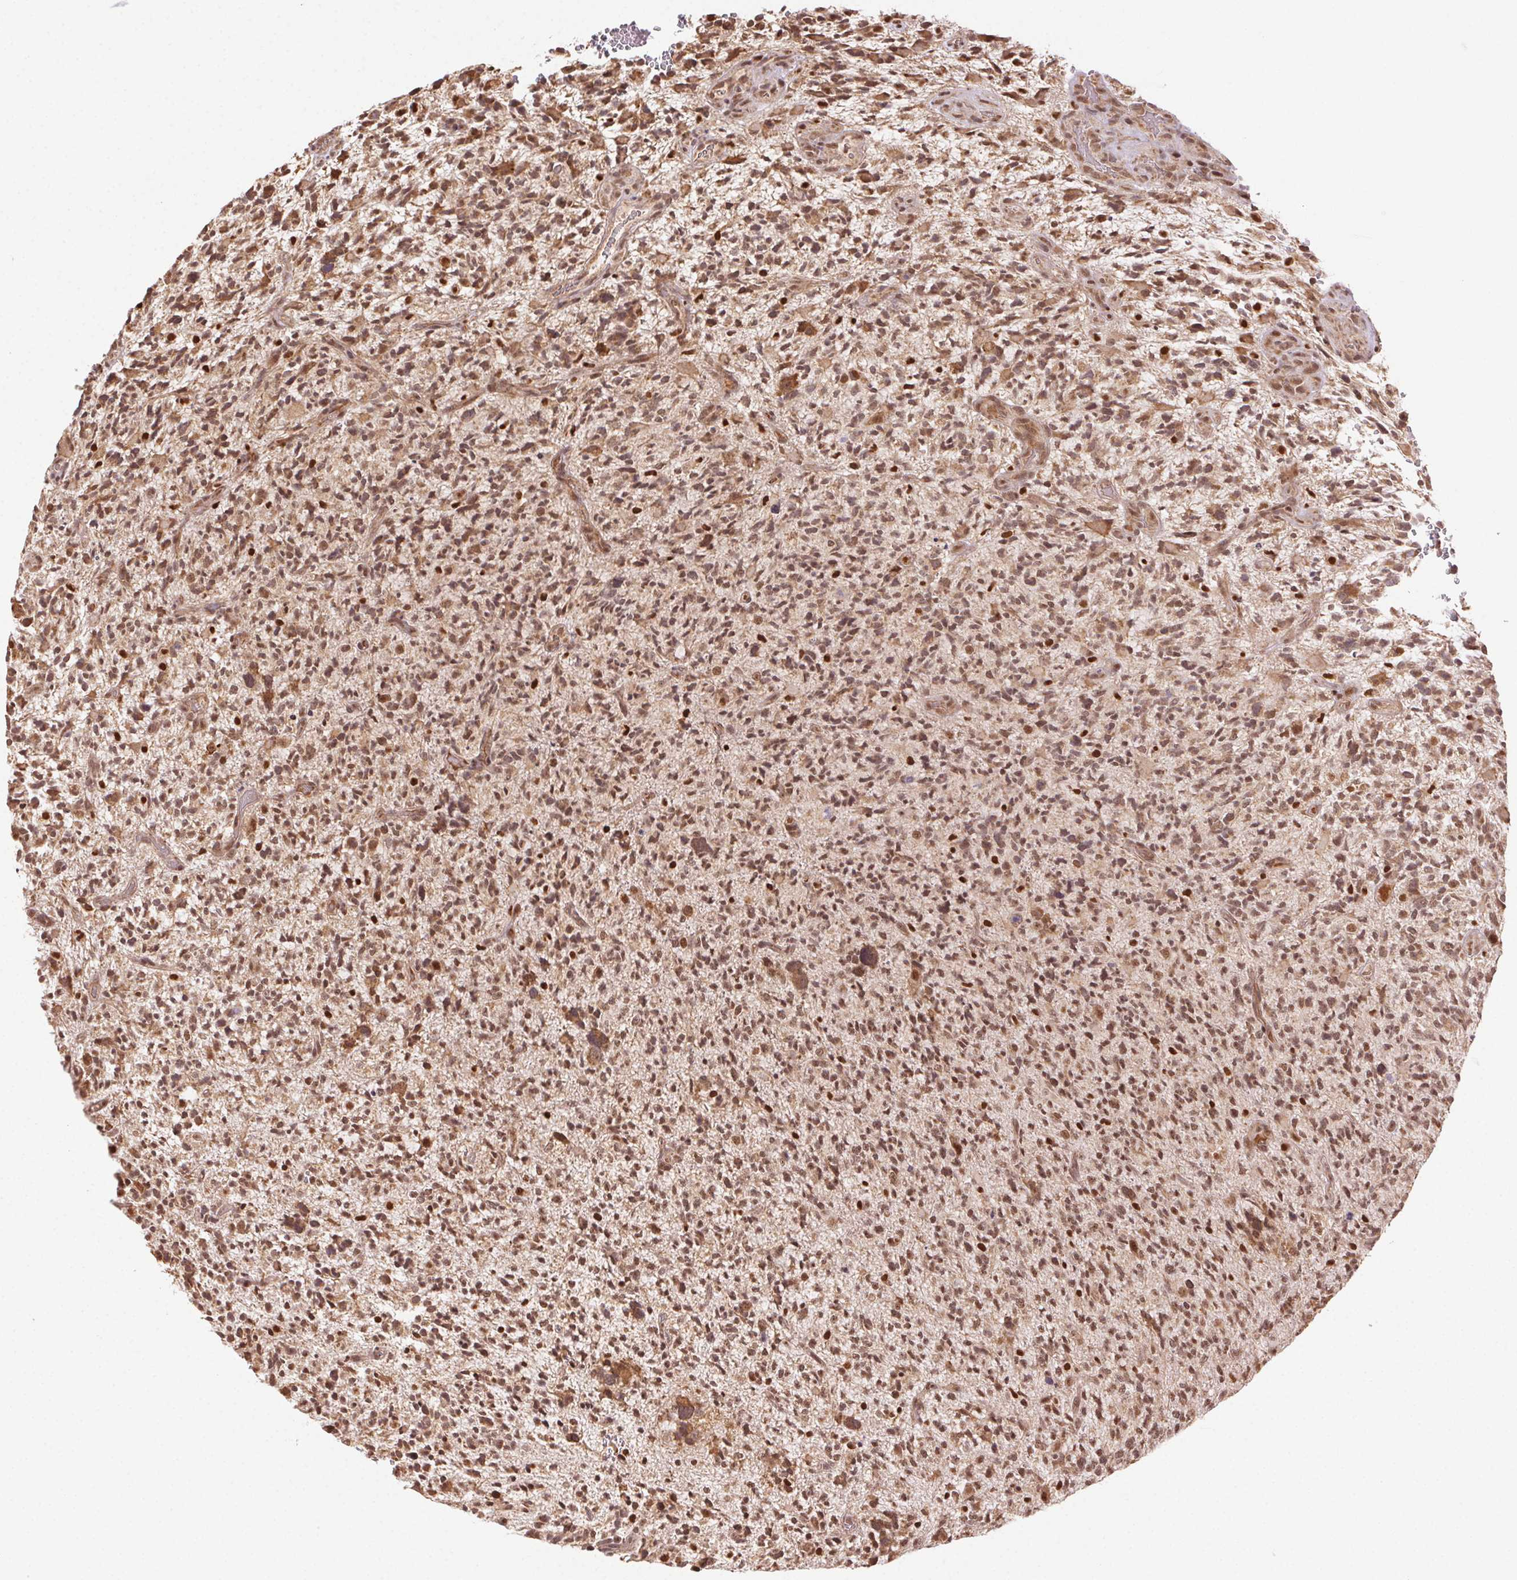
{"staining": {"intensity": "moderate", "quantity": ">75%", "location": "cytoplasmic/membranous,nuclear"}, "tissue": "glioma", "cell_type": "Tumor cells", "image_type": "cancer", "snomed": [{"axis": "morphology", "description": "Glioma, malignant, High grade"}, {"axis": "topography", "description": "Brain"}], "caption": "Human malignant glioma (high-grade) stained with a protein marker reveals moderate staining in tumor cells.", "gene": "TREML4", "patient": {"sex": "female", "age": 71}}